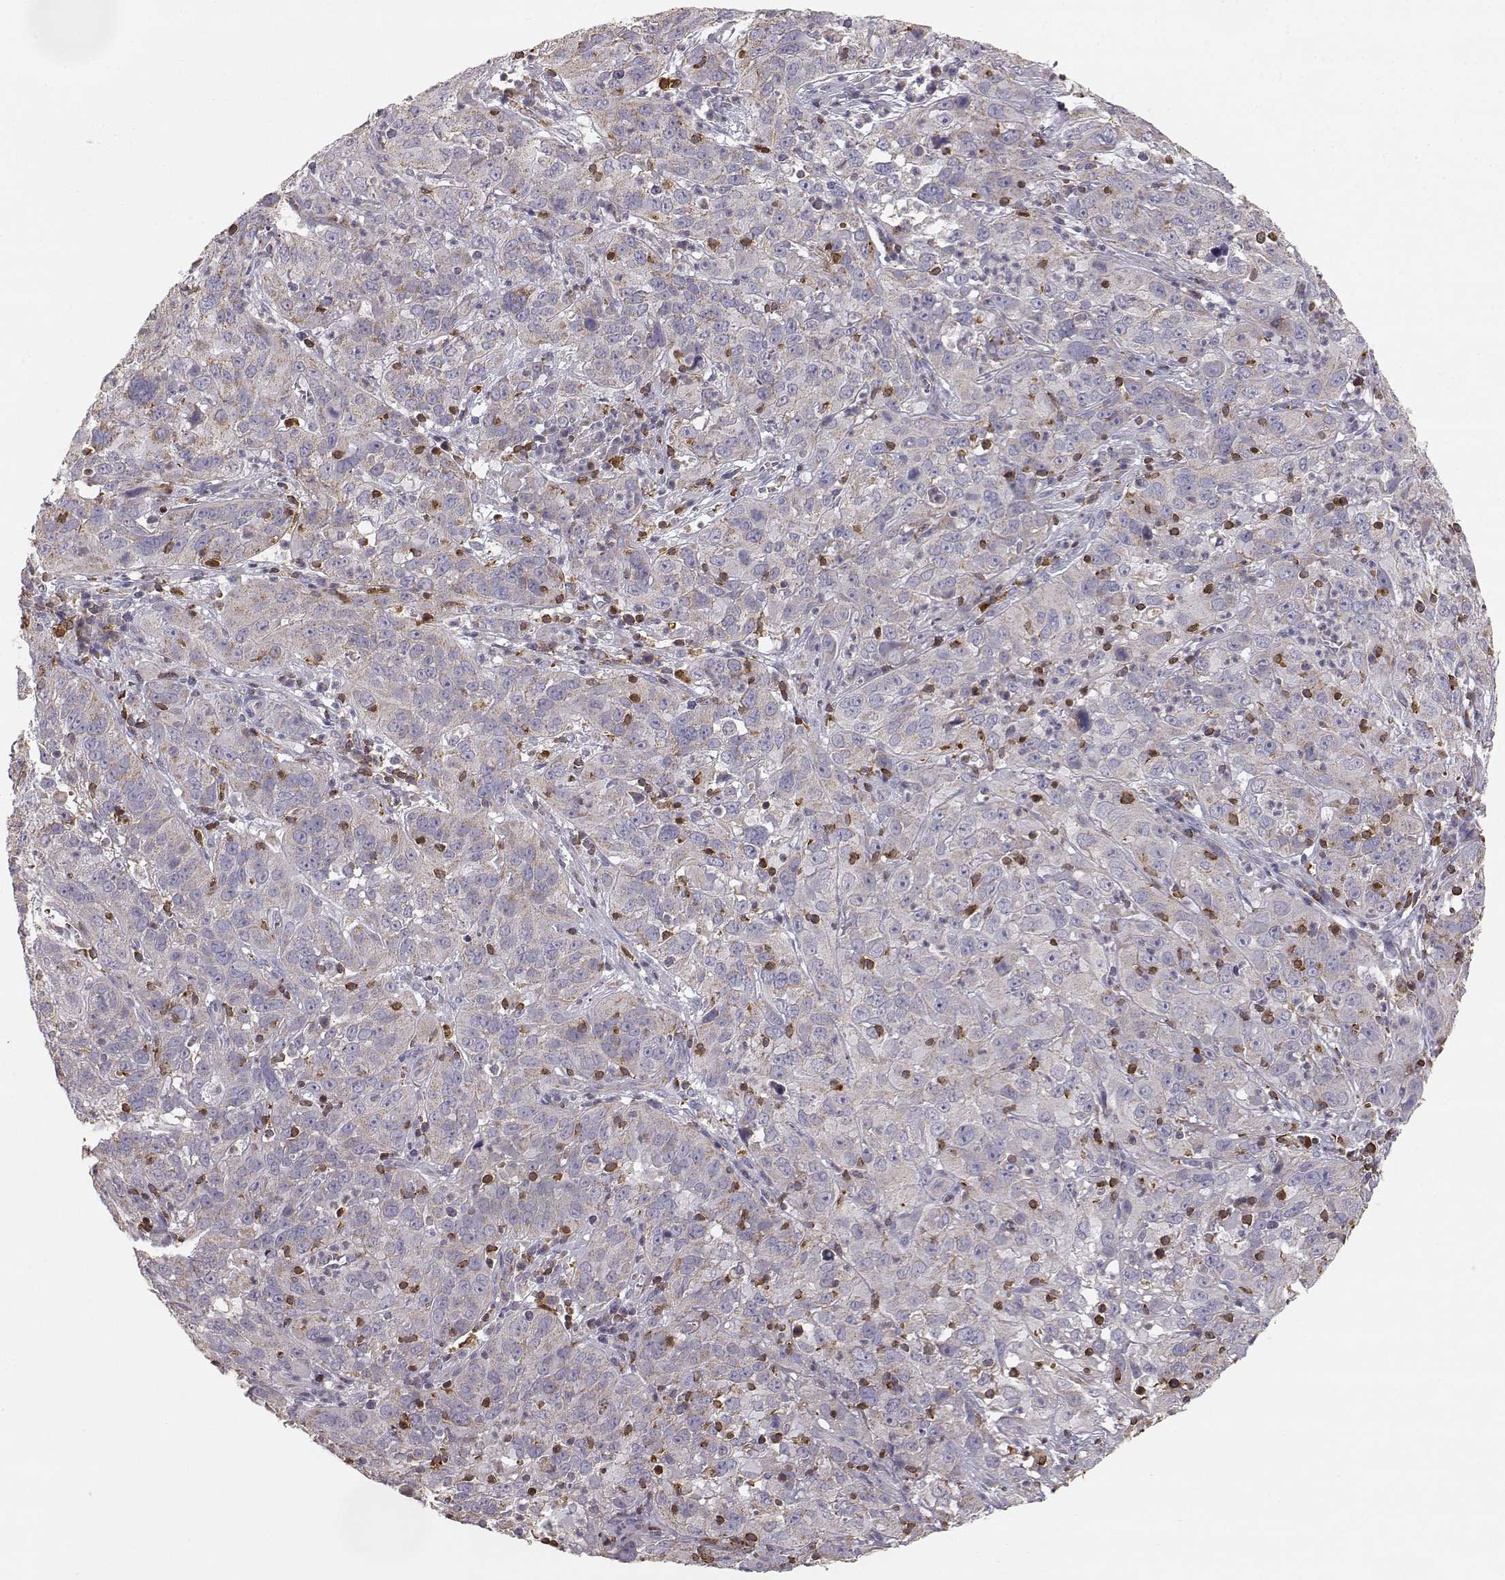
{"staining": {"intensity": "weak", "quantity": ">75%", "location": "cytoplasmic/membranous"}, "tissue": "cervical cancer", "cell_type": "Tumor cells", "image_type": "cancer", "snomed": [{"axis": "morphology", "description": "Squamous cell carcinoma, NOS"}, {"axis": "topography", "description": "Cervix"}], "caption": "Human cervical cancer stained for a protein (brown) demonstrates weak cytoplasmic/membranous positive expression in approximately >75% of tumor cells.", "gene": "GRAP2", "patient": {"sex": "female", "age": 32}}